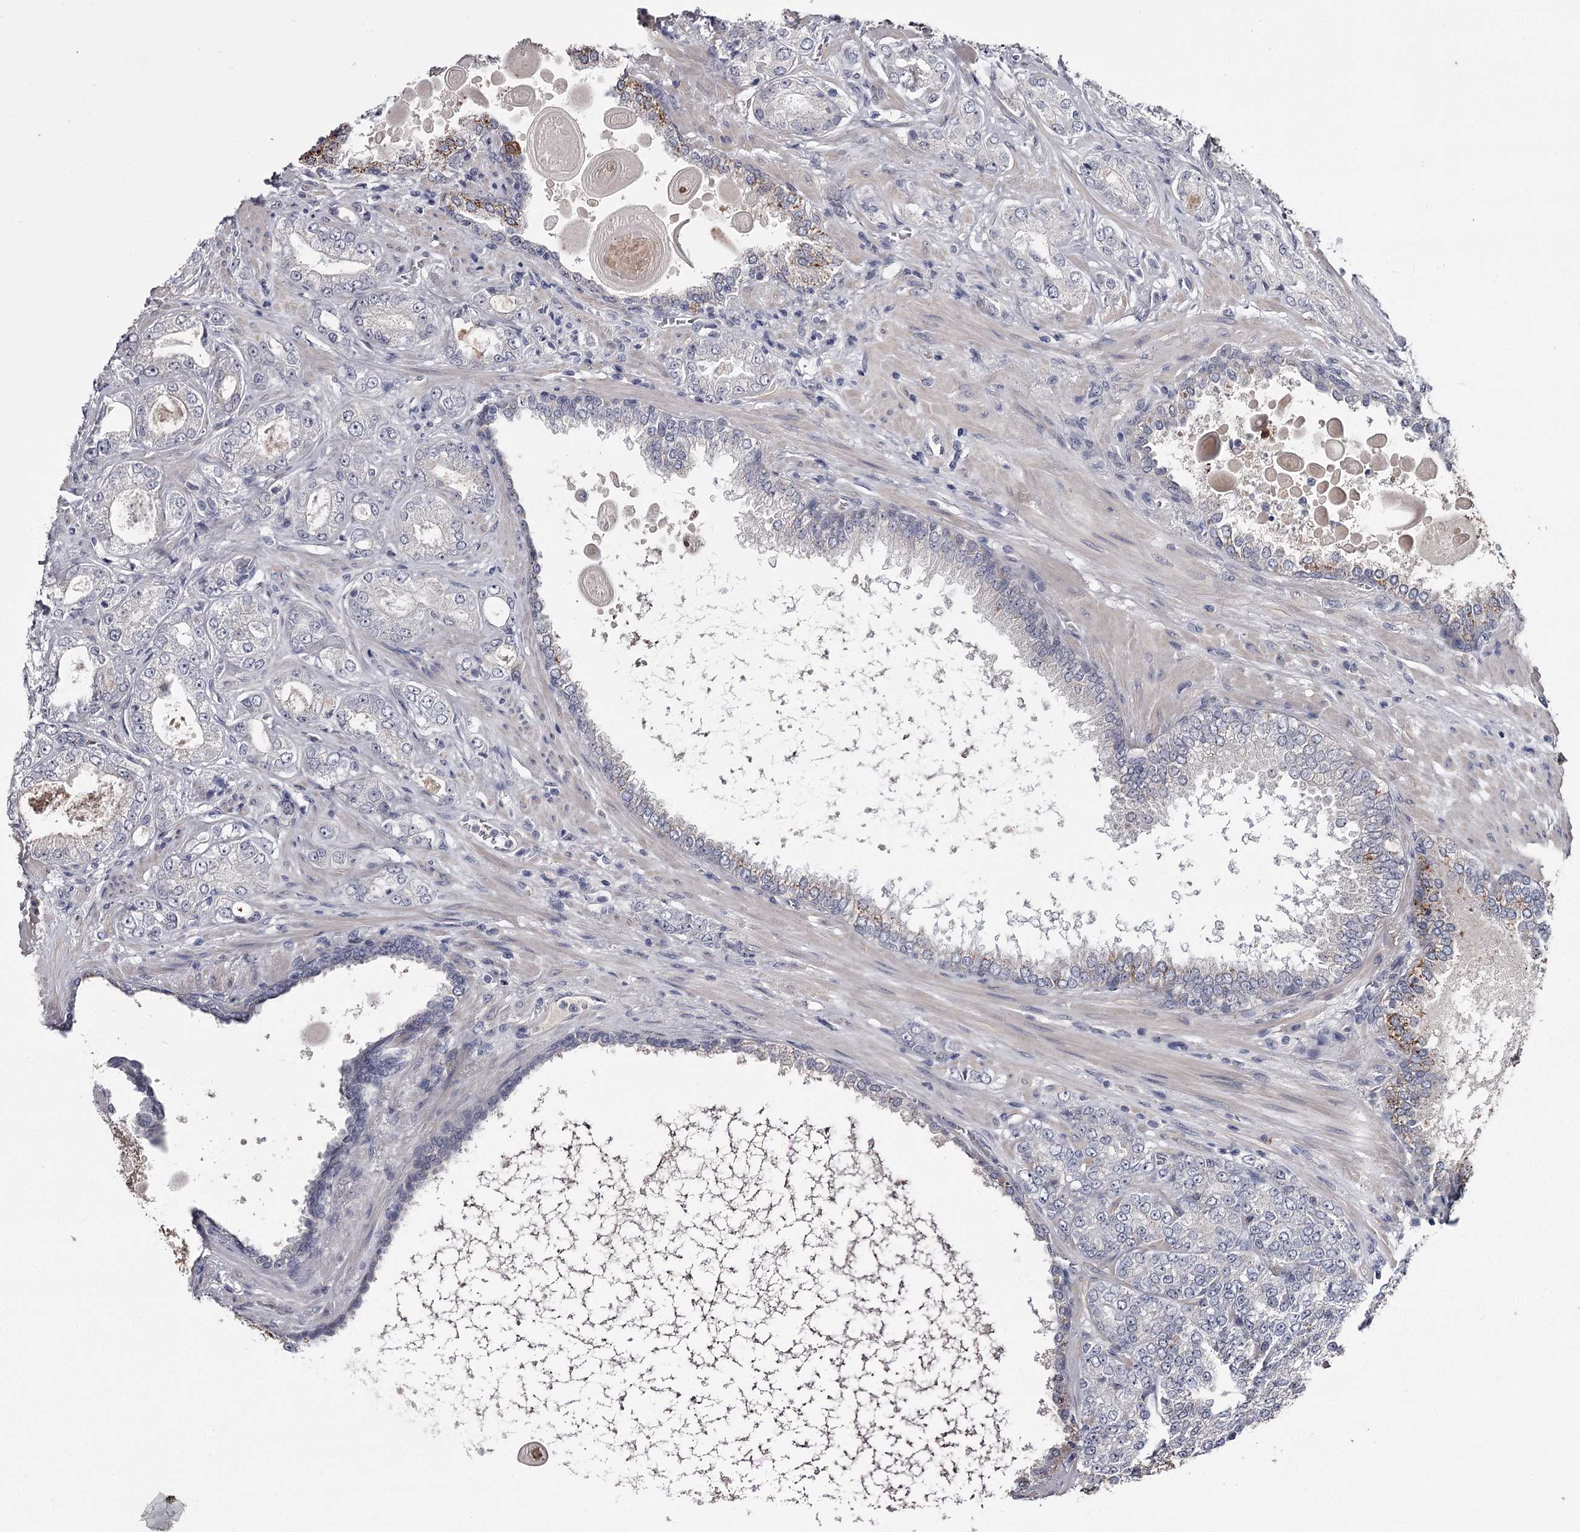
{"staining": {"intensity": "strong", "quantity": "25%-75%", "location": "cytoplasmic/membranous"}, "tissue": "prostate cancer", "cell_type": "Tumor cells", "image_type": "cancer", "snomed": [{"axis": "morphology", "description": "Normal tissue, NOS"}, {"axis": "morphology", "description": "Adenocarcinoma, High grade"}, {"axis": "topography", "description": "Prostate"}], "caption": "Human high-grade adenocarcinoma (prostate) stained with a brown dye reveals strong cytoplasmic/membranous positive expression in approximately 25%-75% of tumor cells.", "gene": "FDXACB1", "patient": {"sex": "male", "age": 83}}